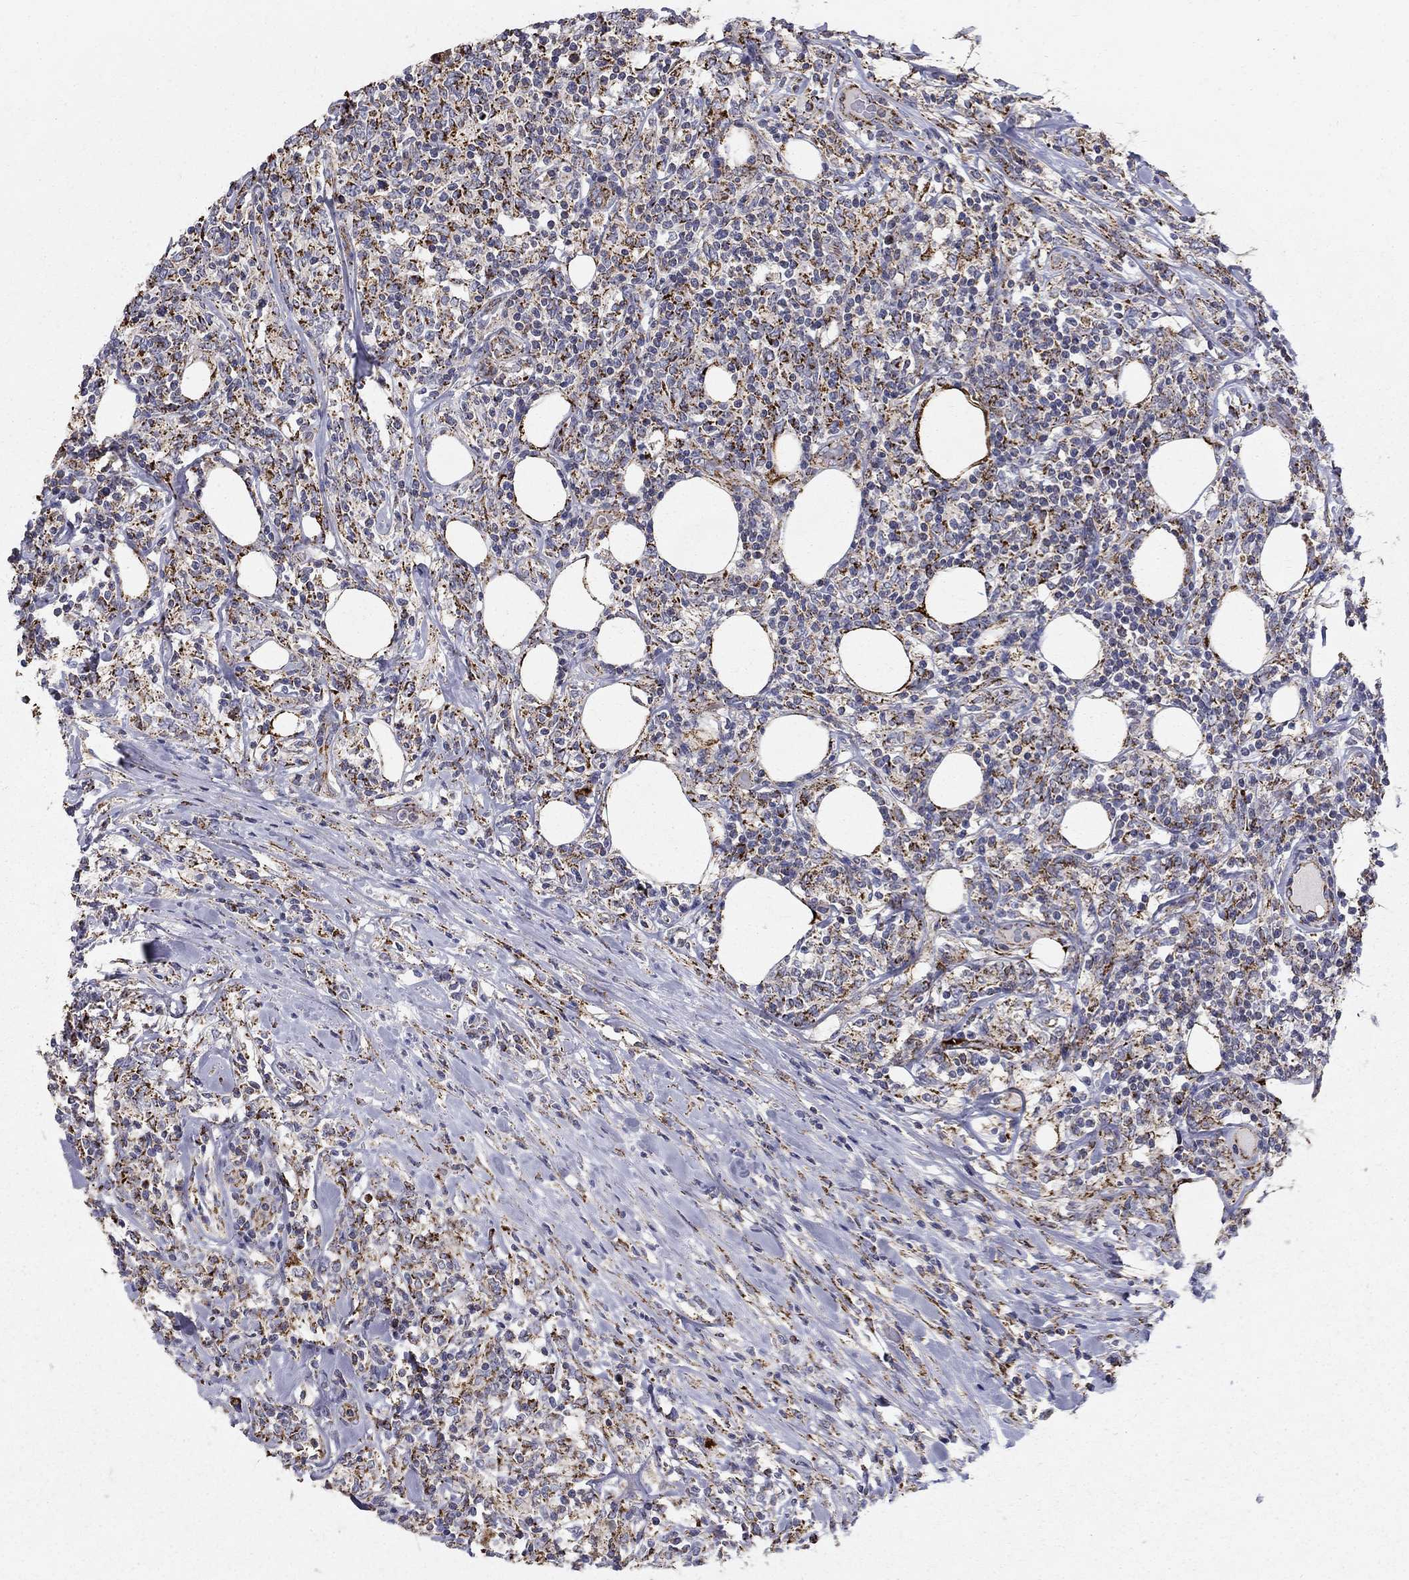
{"staining": {"intensity": "moderate", "quantity": "<25%", "location": "cytoplasmic/membranous"}, "tissue": "lymphoma", "cell_type": "Tumor cells", "image_type": "cancer", "snomed": [{"axis": "morphology", "description": "Malignant lymphoma, non-Hodgkin's type, High grade"}, {"axis": "topography", "description": "Lymph node"}], "caption": "An immunohistochemistry (IHC) image of neoplastic tissue is shown. Protein staining in brown labels moderate cytoplasmic/membranous positivity in malignant lymphoma, non-Hodgkin's type (high-grade) within tumor cells.", "gene": "GCSH", "patient": {"sex": "female", "age": 84}}